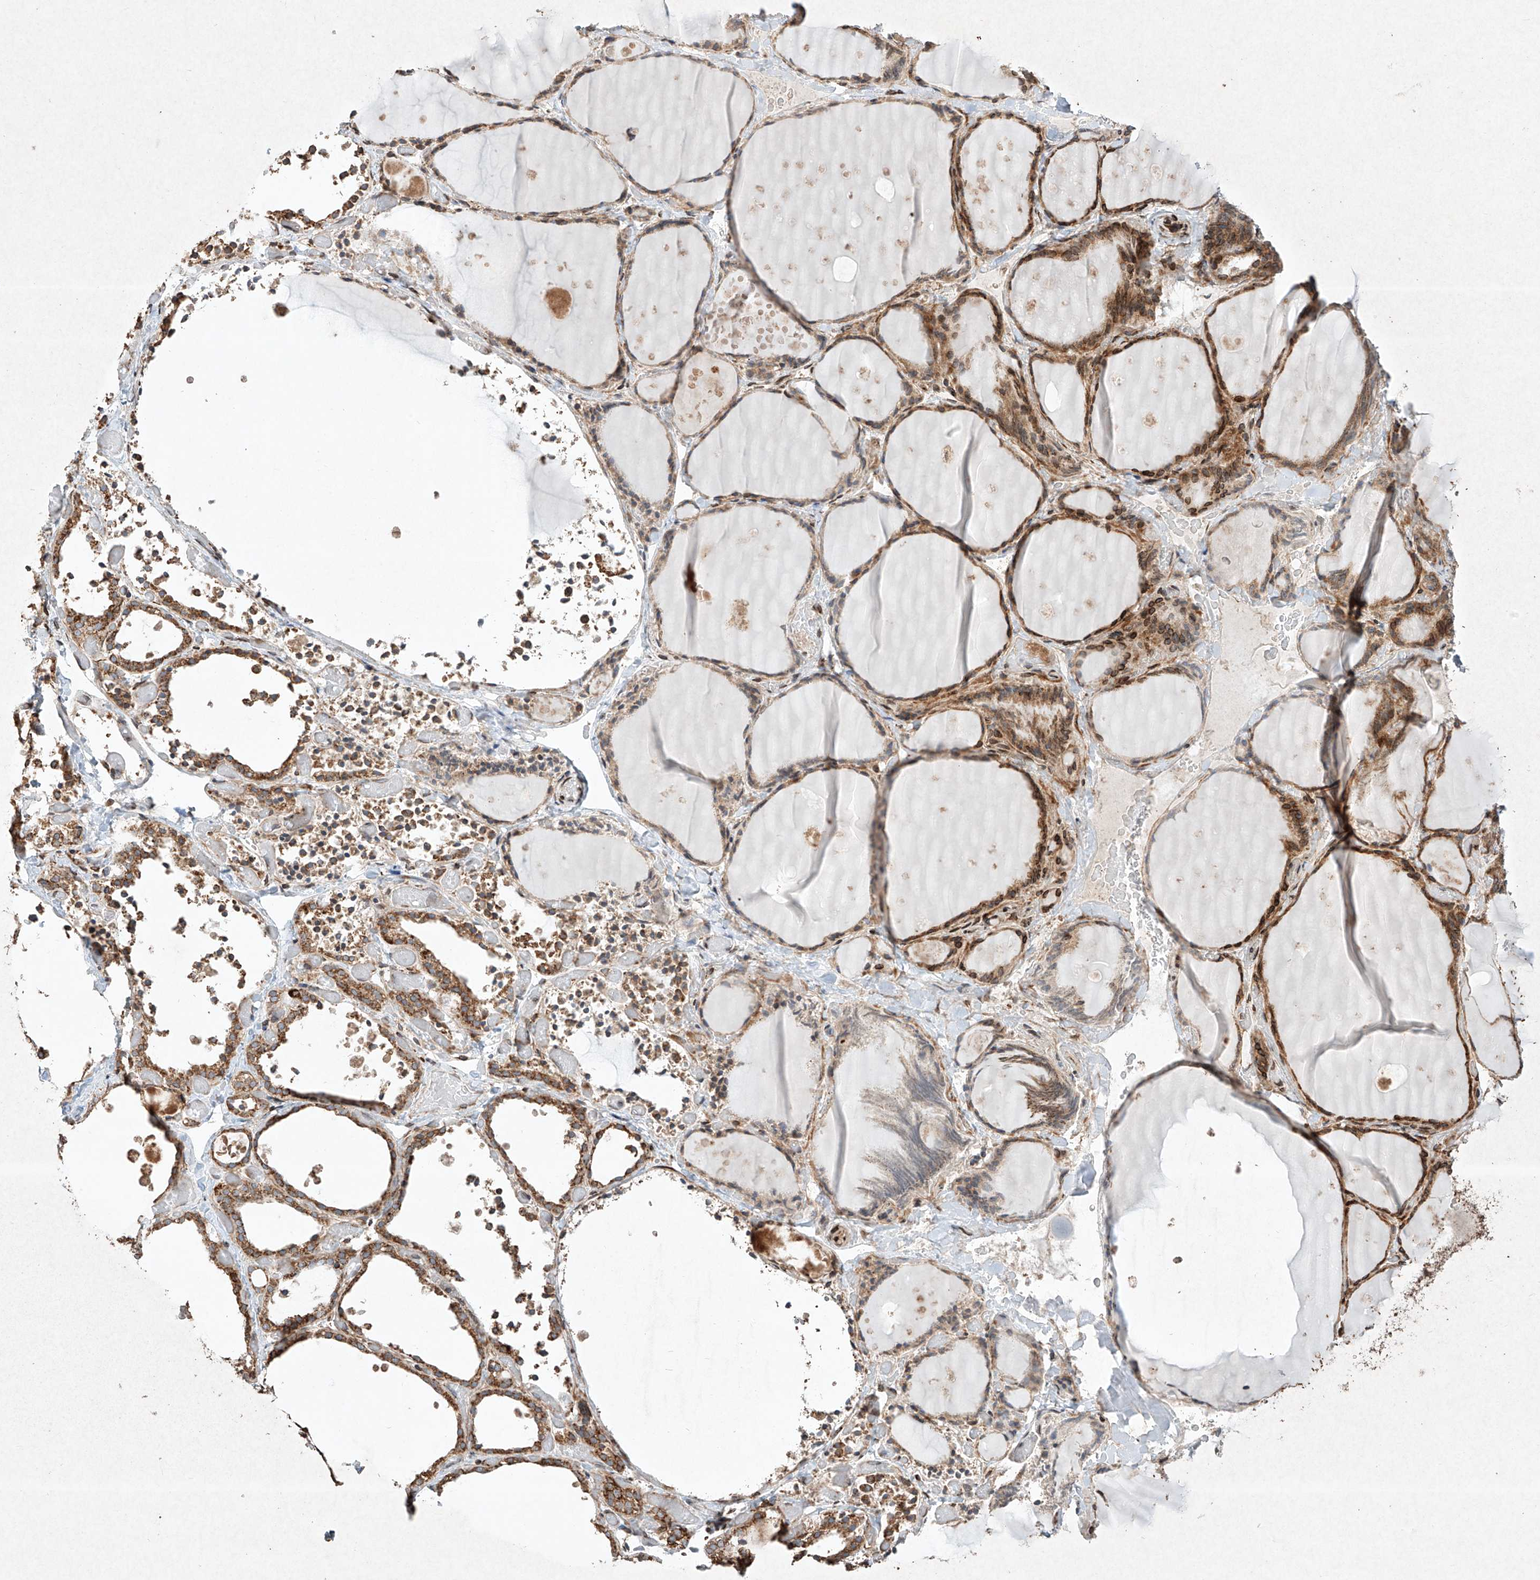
{"staining": {"intensity": "moderate", "quantity": ">75%", "location": "cytoplasmic/membranous"}, "tissue": "thyroid gland", "cell_type": "Glandular cells", "image_type": "normal", "snomed": [{"axis": "morphology", "description": "Normal tissue, NOS"}, {"axis": "topography", "description": "Thyroid gland"}], "caption": "The micrograph reveals immunohistochemical staining of unremarkable thyroid gland. There is moderate cytoplasmic/membranous positivity is seen in approximately >75% of glandular cells.", "gene": "SEMA3B", "patient": {"sex": "female", "age": 44}}